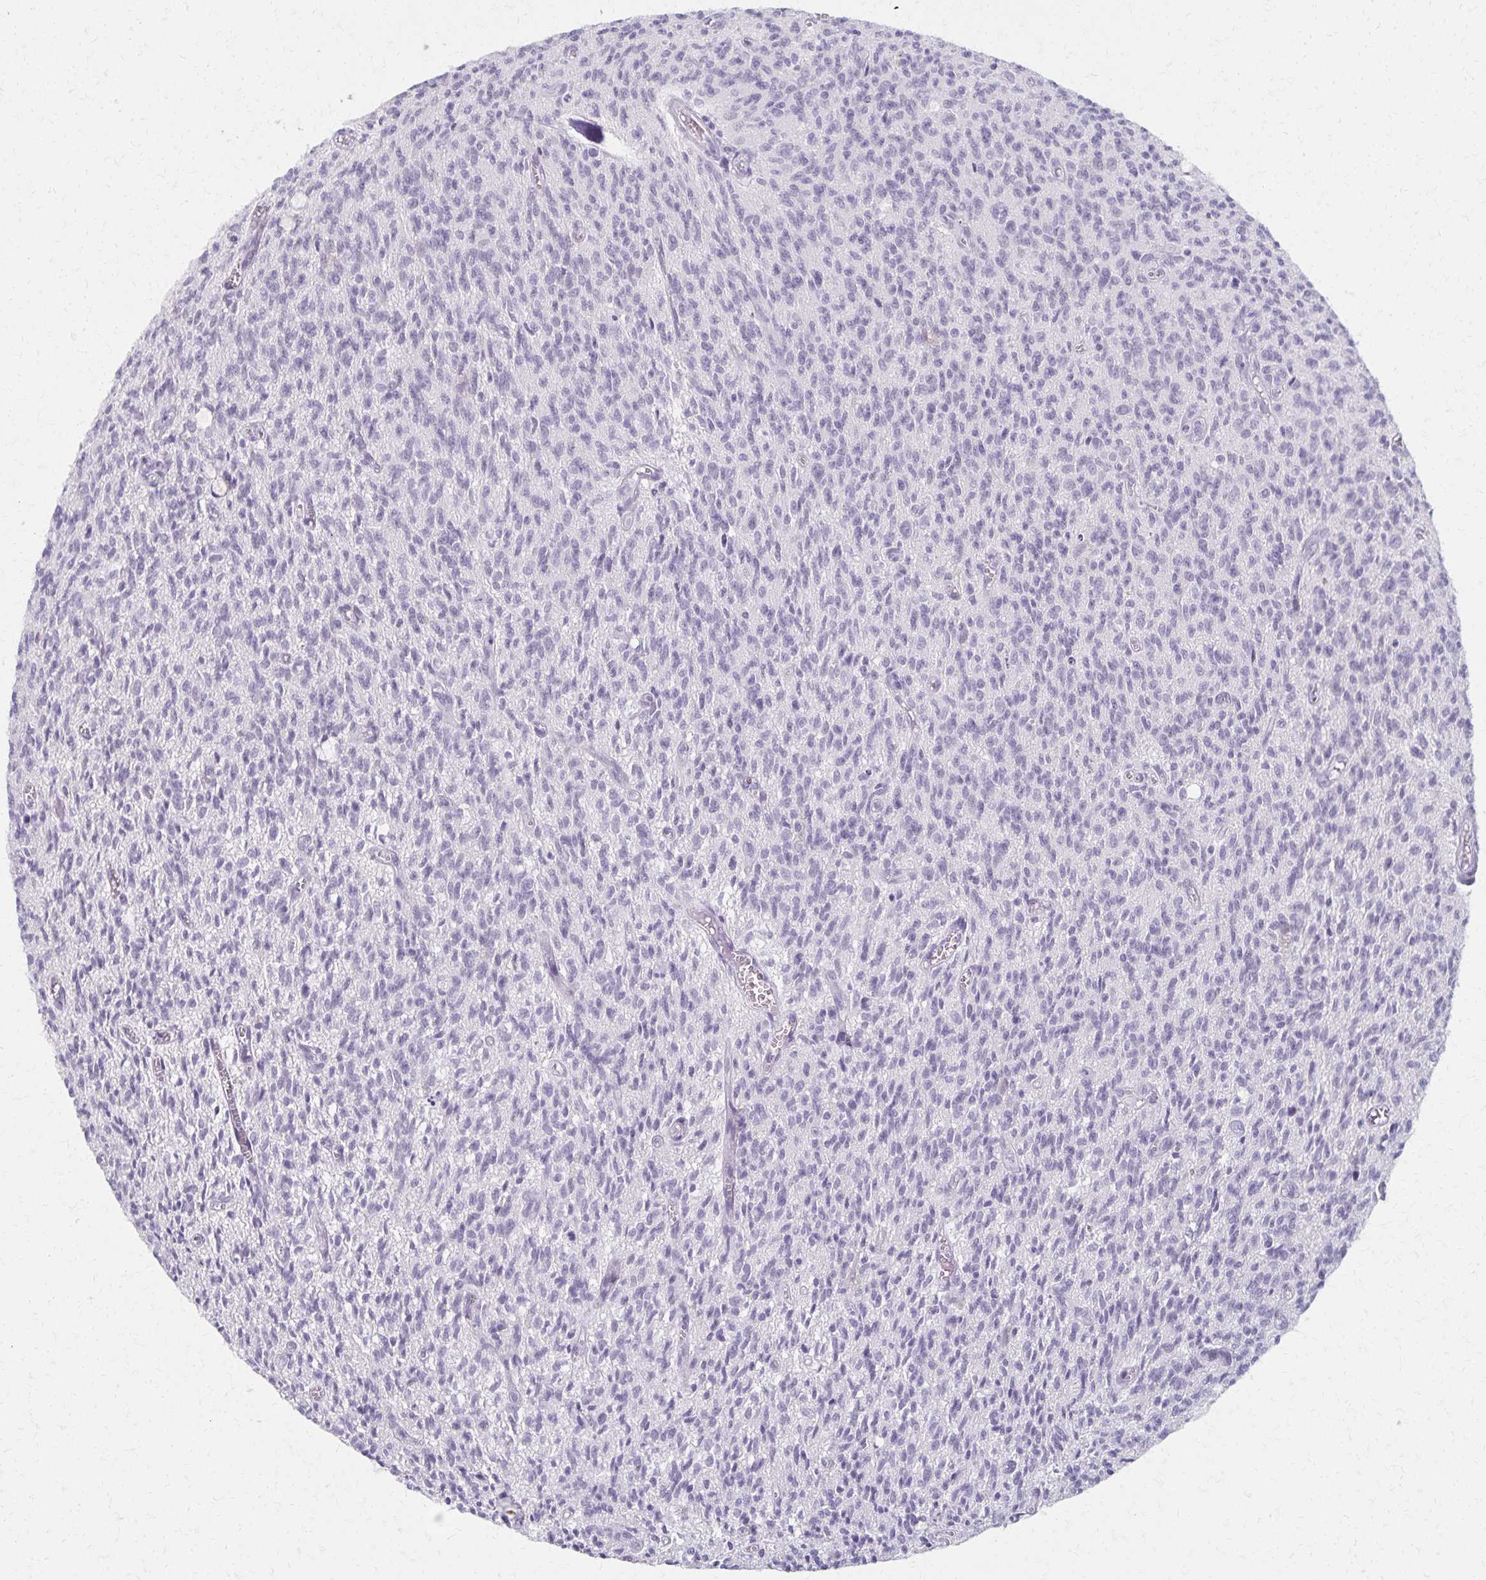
{"staining": {"intensity": "negative", "quantity": "none", "location": "none"}, "tissue": "glioma", "cell_type": "Tumor cells", "image_type": "cancer", "snomed": [{"axis": "morphology", "description": "Glioma, malignant, Low grade"}, {"axis": "topography", "description": "Brain"}], "caption": "The IHC photomicrograph has no significant staining in tumor cells of low-grade glioma (malignant) tissue. (Stains: DAB immunohistochemistry with hematoxylin counter stain, Microscopy: brightfield microscopy at high magnification).", "gene": "MORC4", "patient": {"sex": "male", "age": 64}}